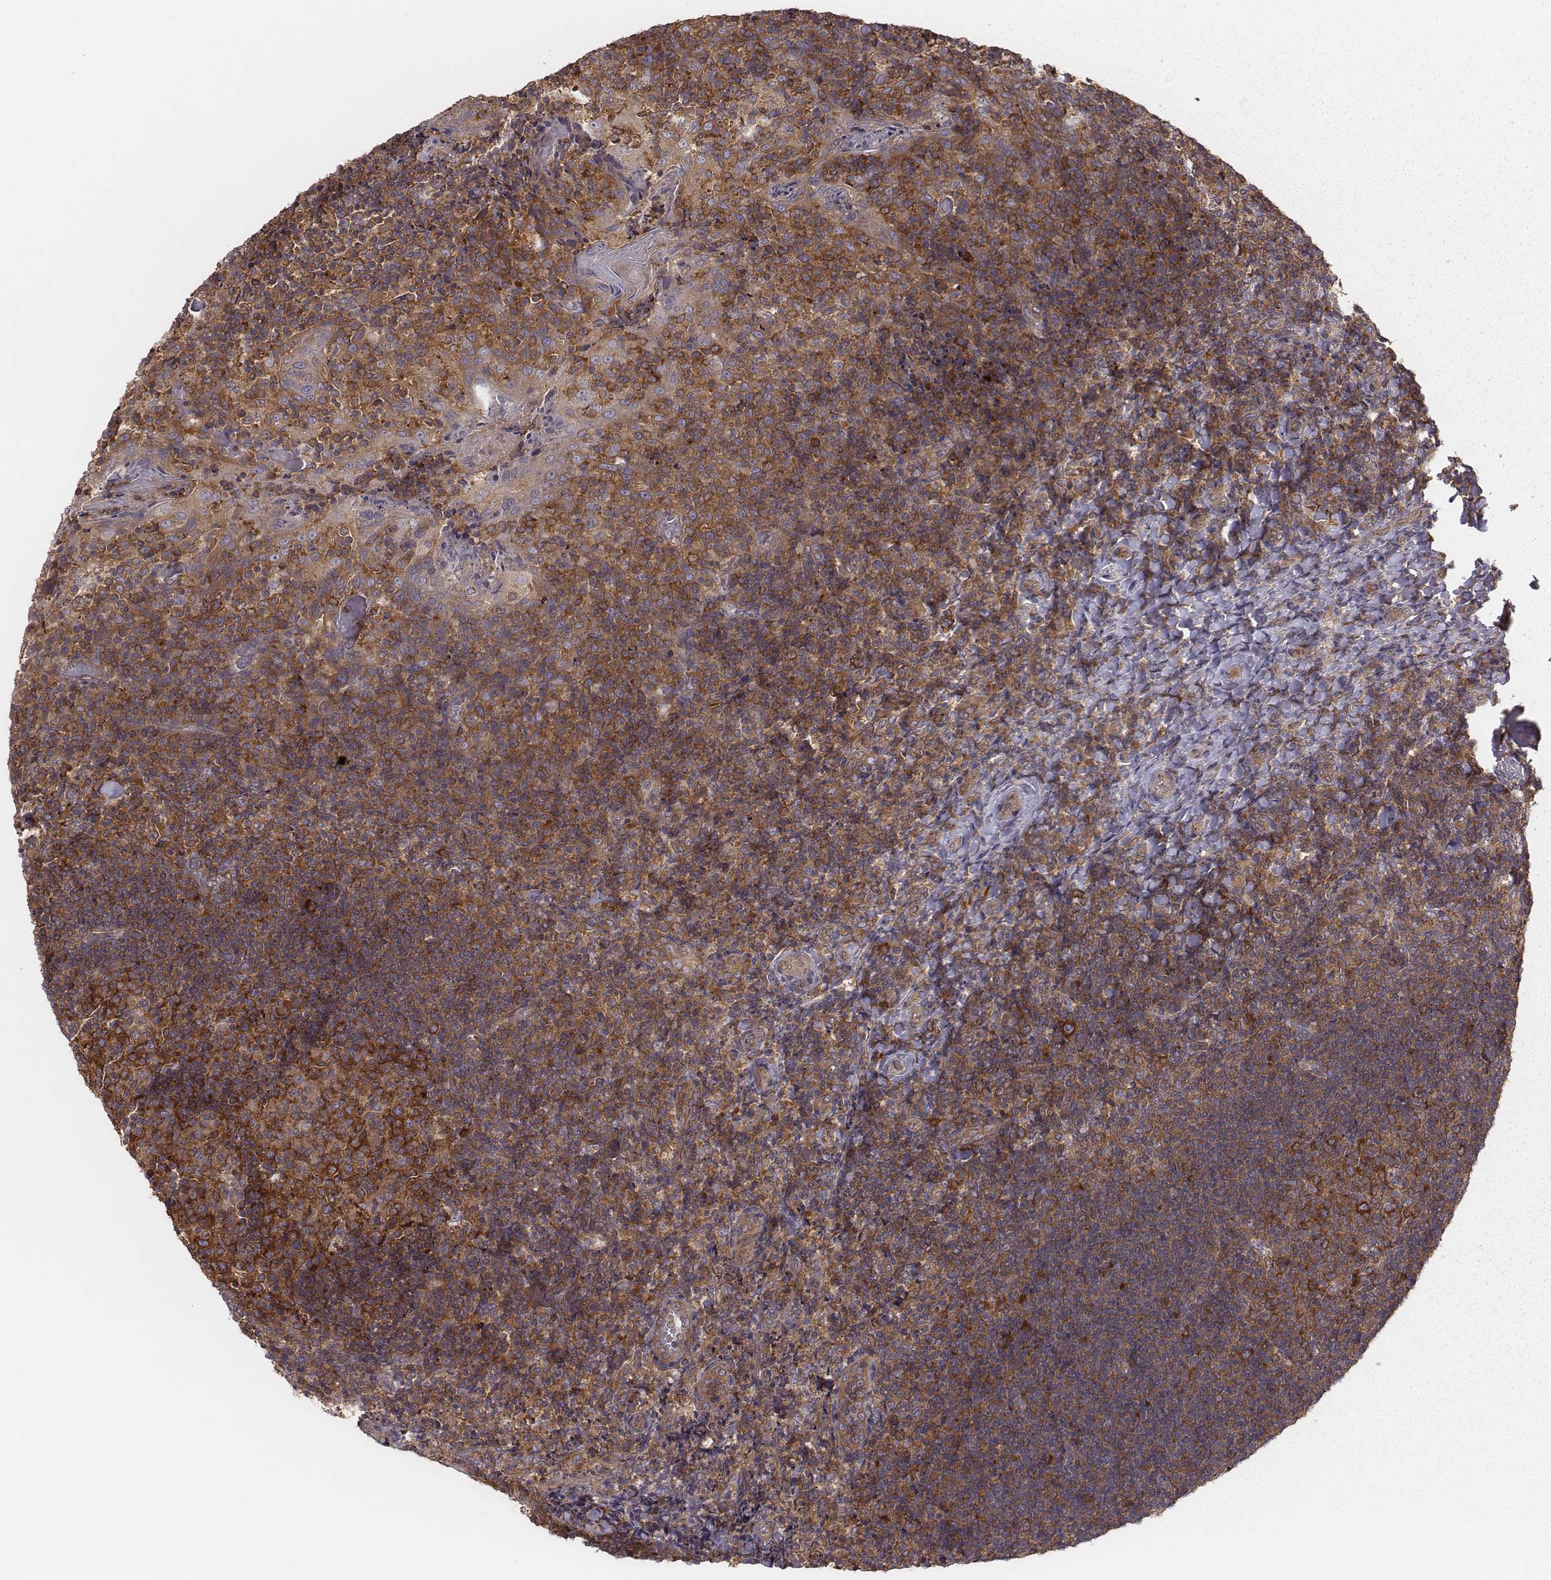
{"staining": {"intensity": "strong", "quantity": ">75%", "location": "cytoplasmic/membranous"}, "tissue": "tonsil", "cell_type": "Germinal center cells", "image_type": "normal", "snomed": [{"axis": "morphology", "description": "Normal tissue, NOS"}, {"axis": "topography", "description": "Tonsil"}], "caption": "The micrograph reveals immunohistochemical staining of unremarkable tonsil. There is strong cytoplasmic/membranous expression is seen in approximately >75% of germinal center cells.", "gene": "CAD", "patient": {"sex": "female", "age": 10}}